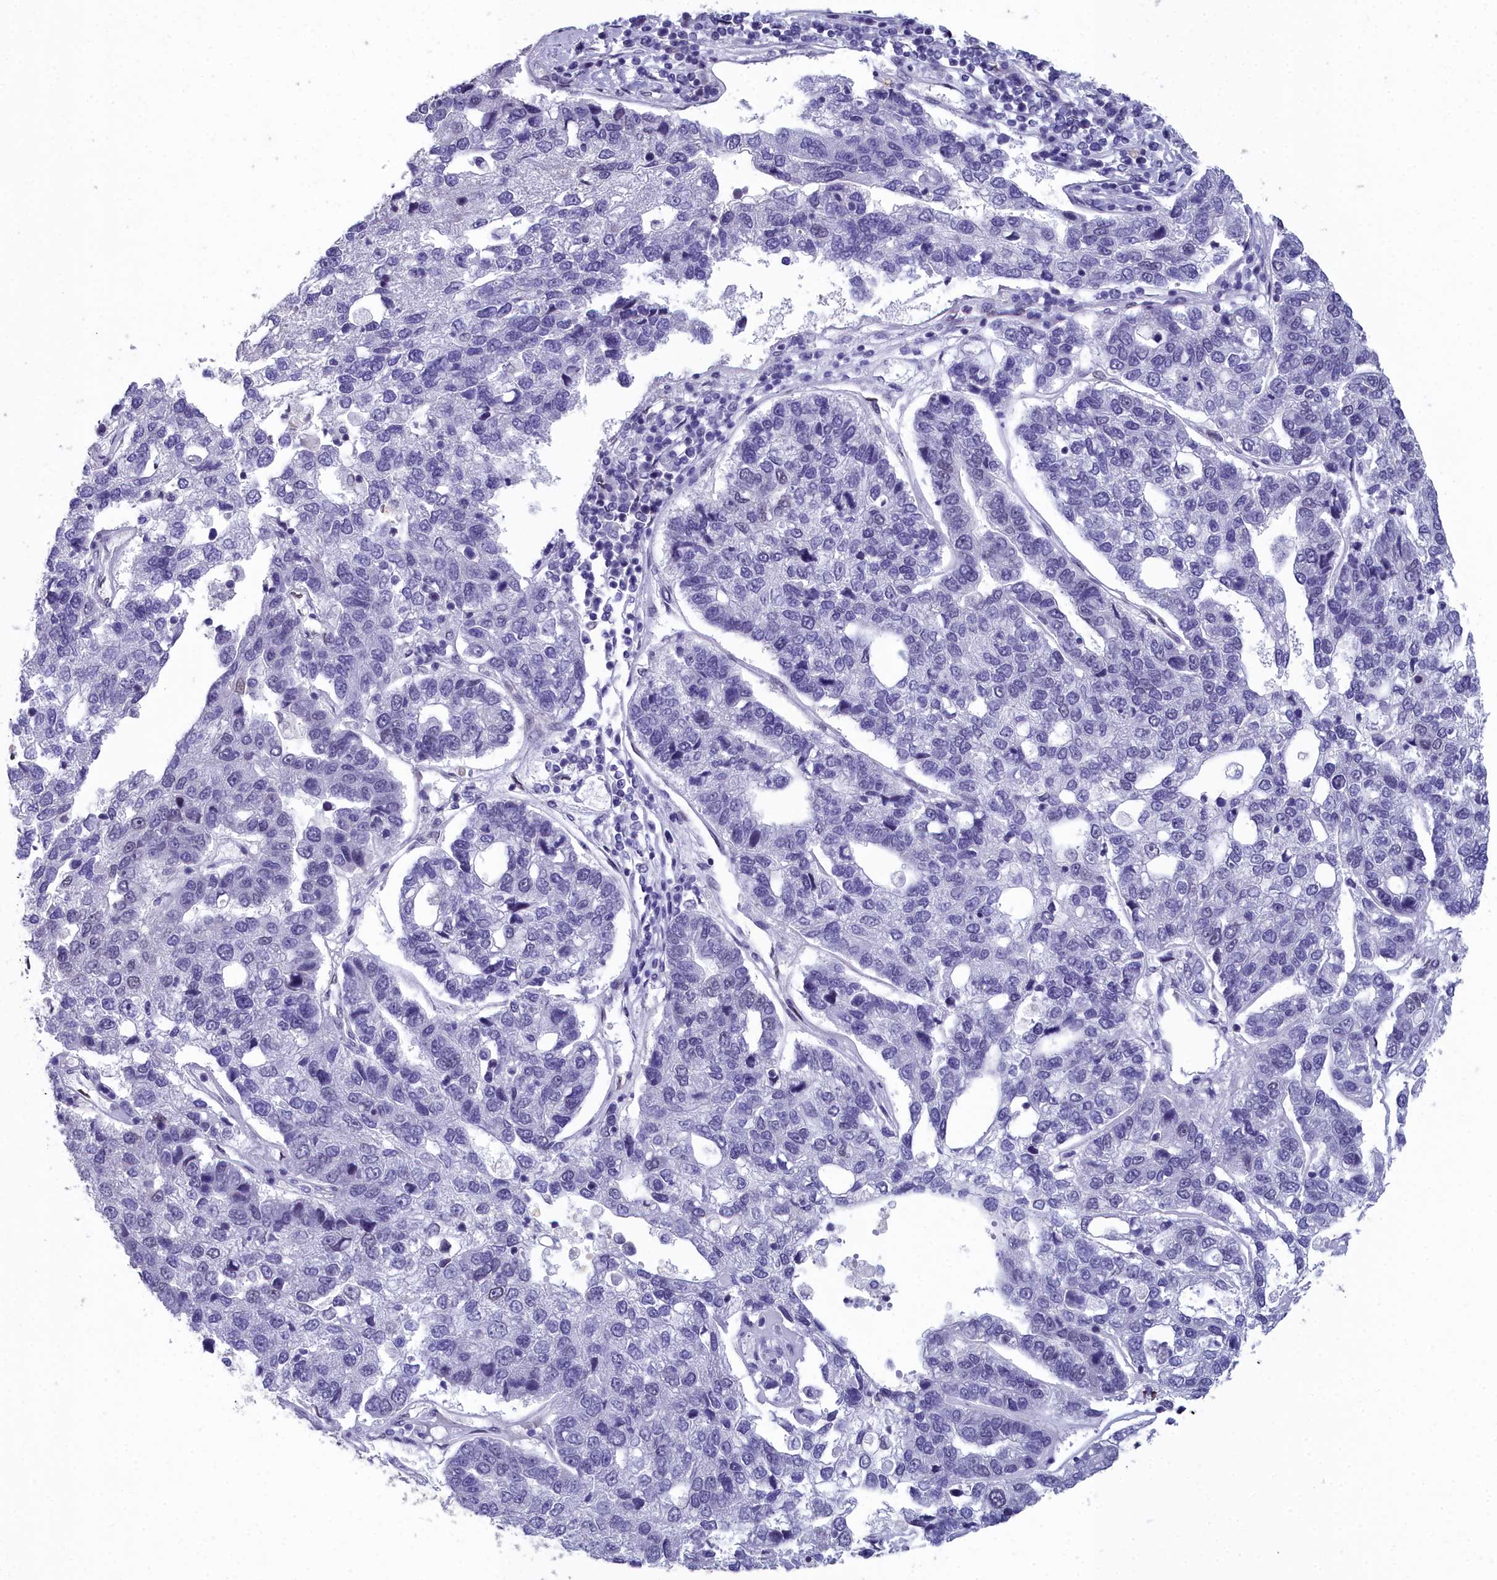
{"staining": {"intensity": "negative", "quantity": "none", "location": "none"}, "tissue": "pancreatic cancer", "cell_type": "Tumor cells", "image_type": "cancer", "snomed": [{"axis": "morphology", "description": "Adenocarcinoma, NOS"}, {"axis": "topography", "description": "Pancreas"}], "caption": "A histopathology image of pancreatic adenocarcinoma stained for a protein shows no brown staining in tumor cells.", "gene": "CCDC97", "patient": {"sex": "female", "age": 61}}